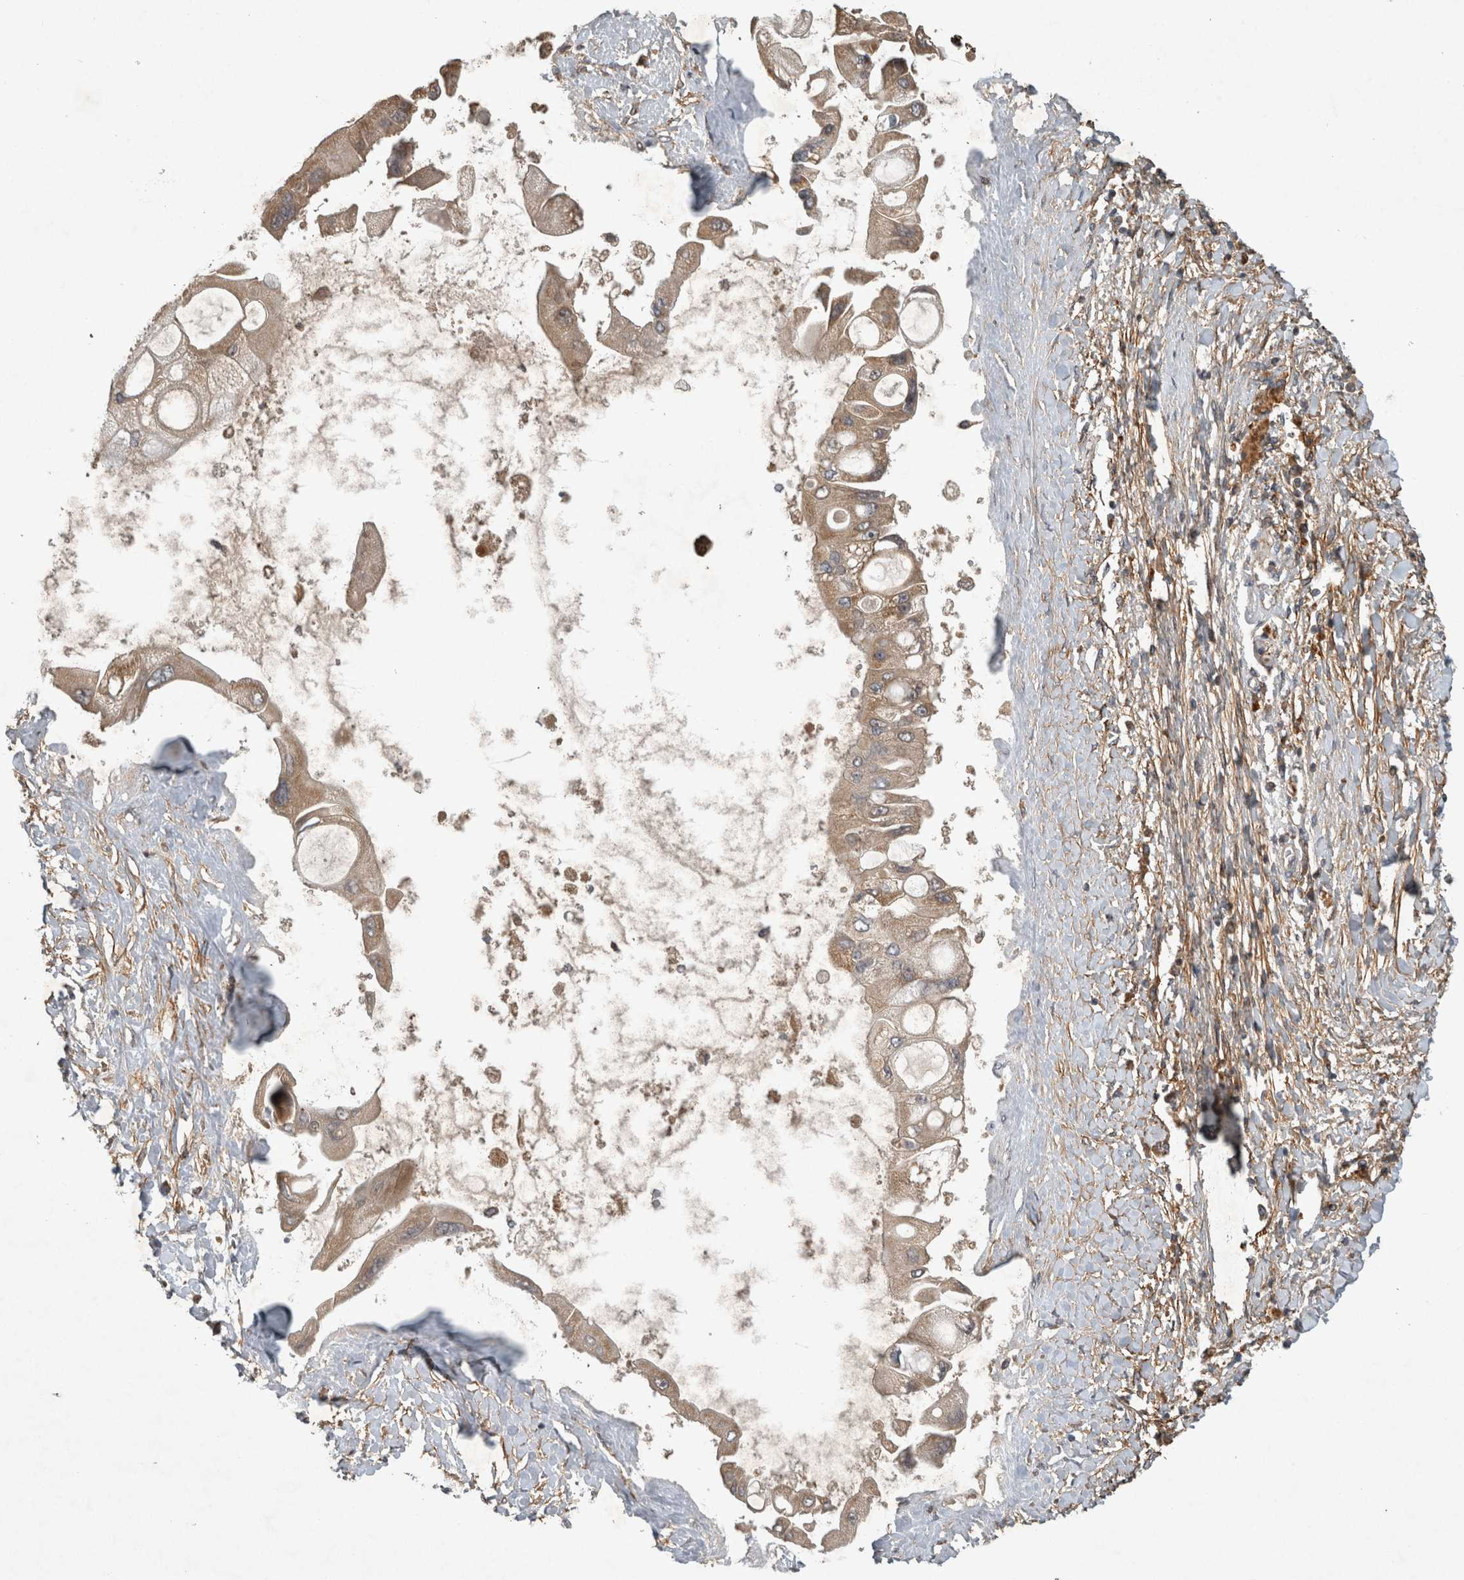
{"staining": {"intensity": "weak", "quantity": ">75%", "location": "cytoplasmic/membranous"}, "tissue": "liver cancer", "cell_type": "Tumor cells", "image_type": "cancer", "snomed": [{"axis": "morphology", "description": "Cholangiocarcinoma"}, {"axis": "topography", "description": "Liver"}], "caption": "Protein staining exhibits weak cytoplasmic/membranous expression in approximately >75% of tumor cells in liver cholangiocarcinoma. (Brightfield microscopy of DAB IHC at high magnification).", "gene": "TRMT61B", "patient": {"sex": "male", "age": 50}}